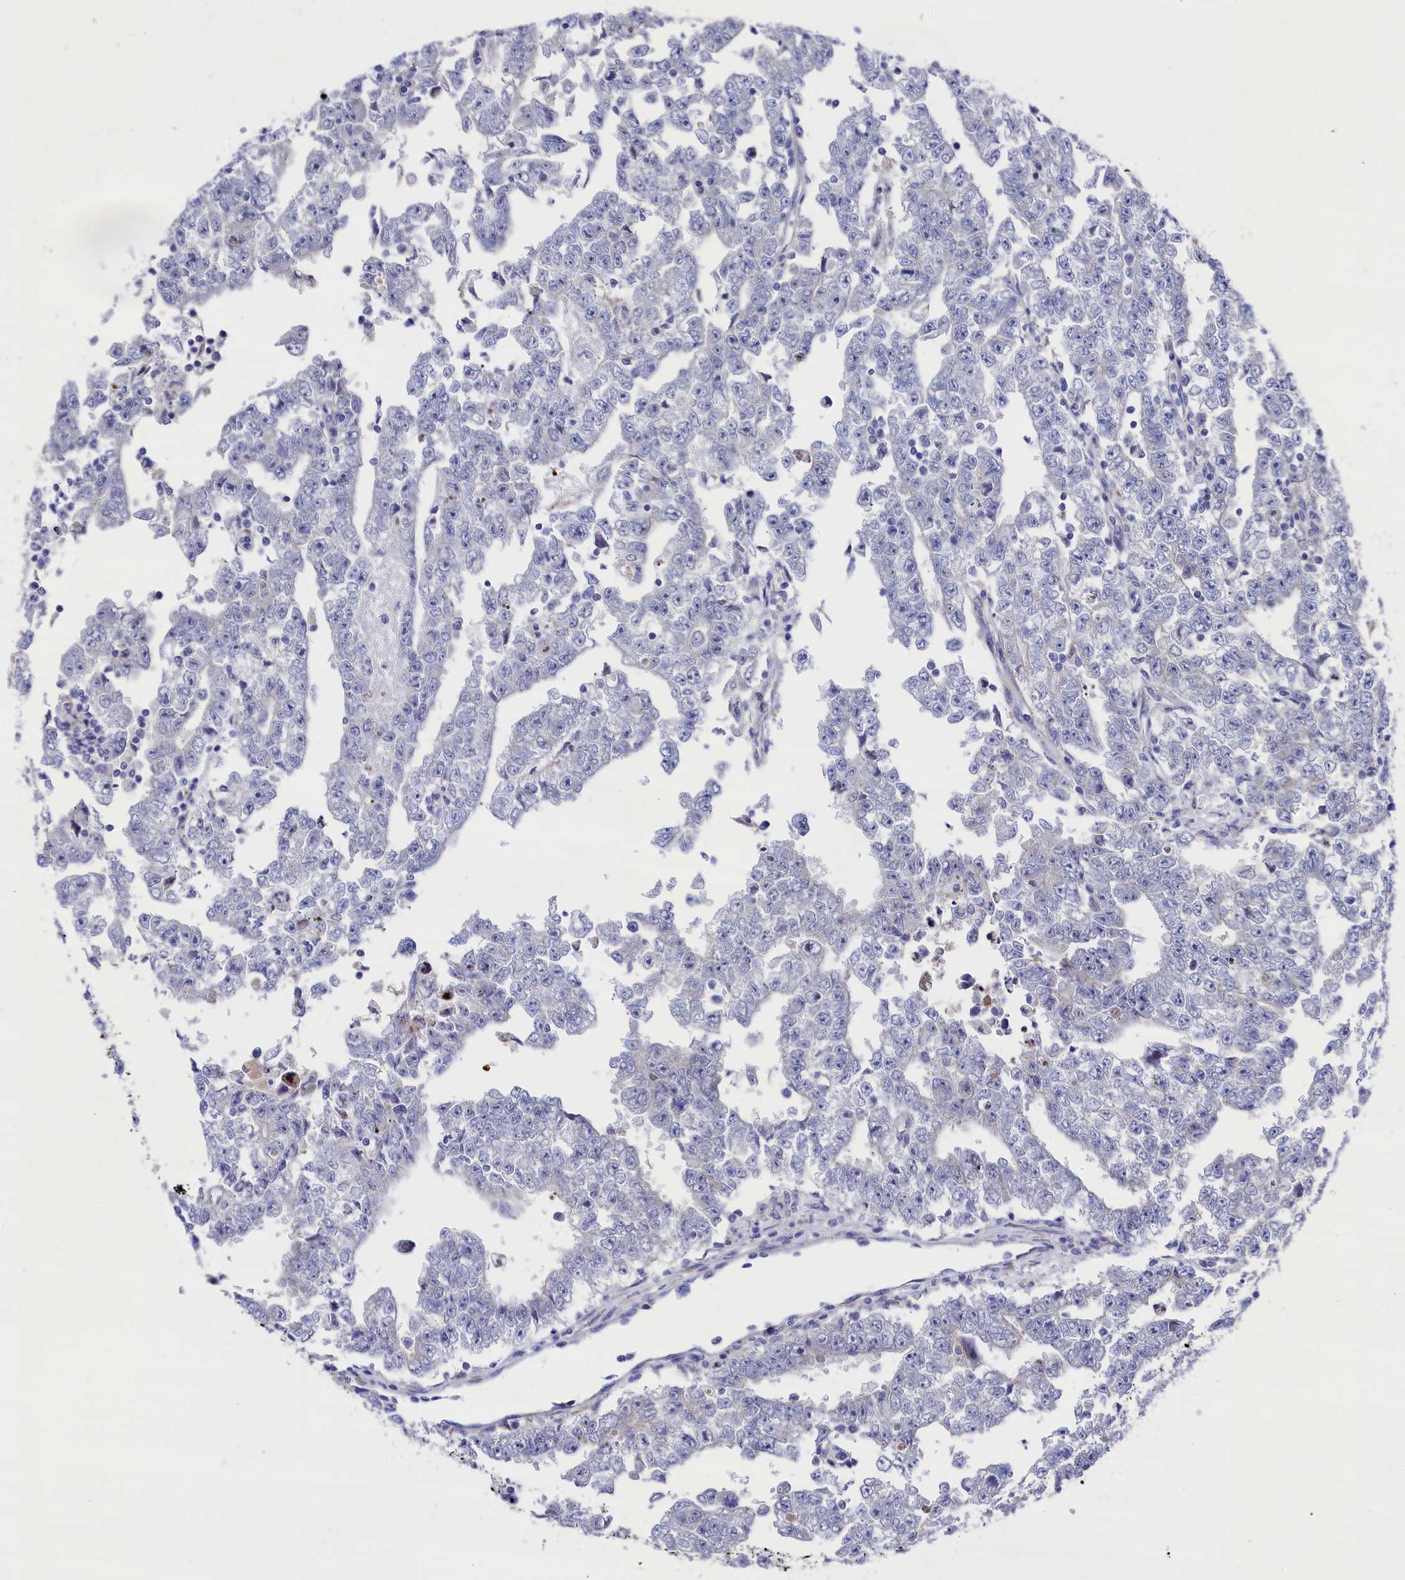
{"staining": {"intensity": "negative", "quantity": "none", "location": "none"}, "tissue": "testis cancer", "cell_type": "Tumor cells", "image_type": "cancer", "snomed": [{"axis": "morphology", "description": "Carcinoma, Embryonal, NOS"}, {"axis": "topography", "description": "Testis"}], "caption": "An IHC photomicrograph of testis cancer (embryonal carcinoma) is shown. There is no staining in tumor cells of testis cancer (embryonal carcinoma).", "gene": "NUDT7", "patient": {"sex": "male", "age": 25}}